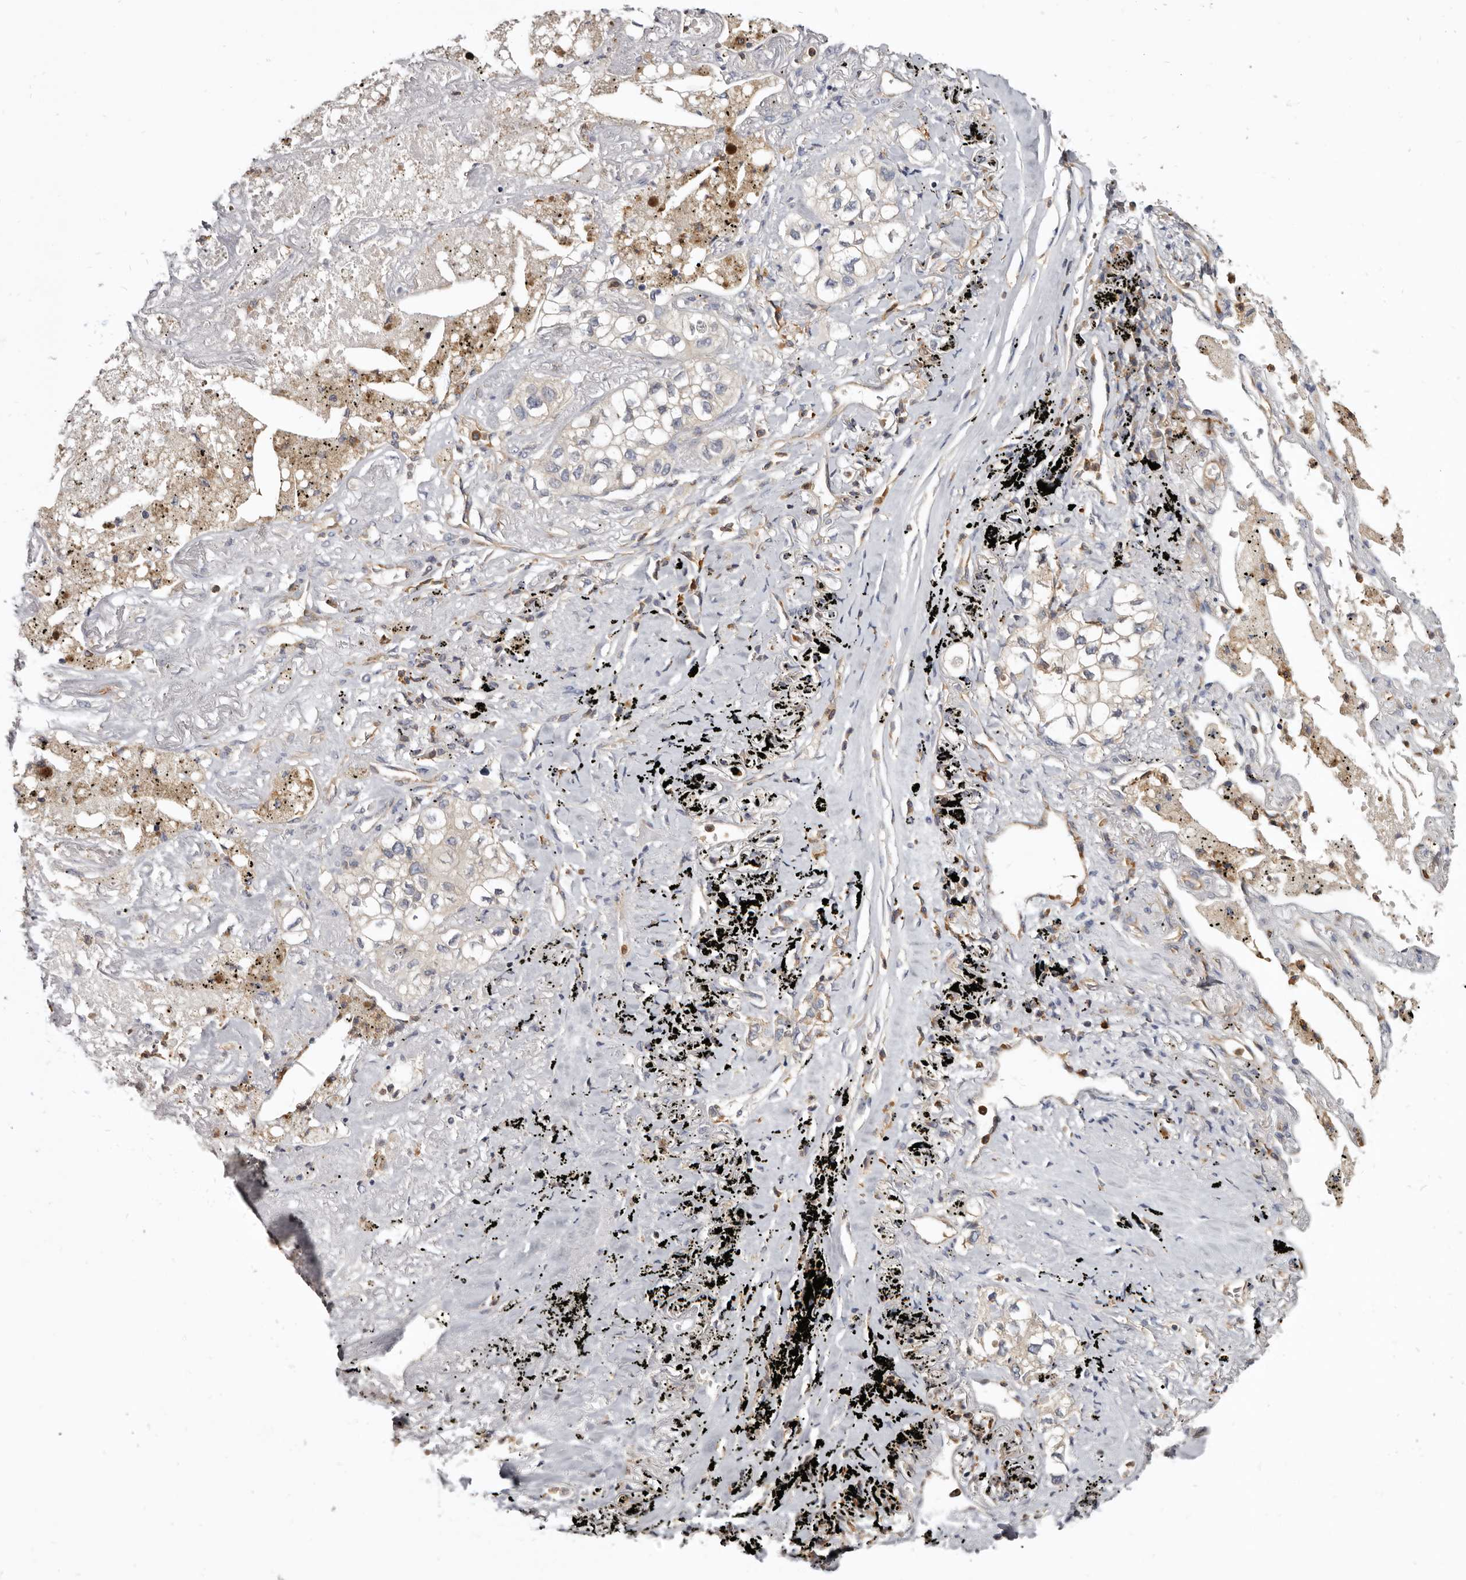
{"staining": {"intensity": "negative", "quantity": "none", "location": "none"}, "tissue": "lung cancer", "cell_type": "Tumor cells", "image_type": "cancer", "snomed": [{"axis": "morphology", "description": "Adenocarcinoma, NOS"}, {"axis": "topography", "description": "Lung"}], "caption": "The image reveals no significant positivity in tumor cells of lung cancer (adenocarcinoma). (DAB immunohistochemistry visualized using brightfield microscopy, high magnification).", "gene": "CBL", "patient": {"sex": "male", "age": 63}}